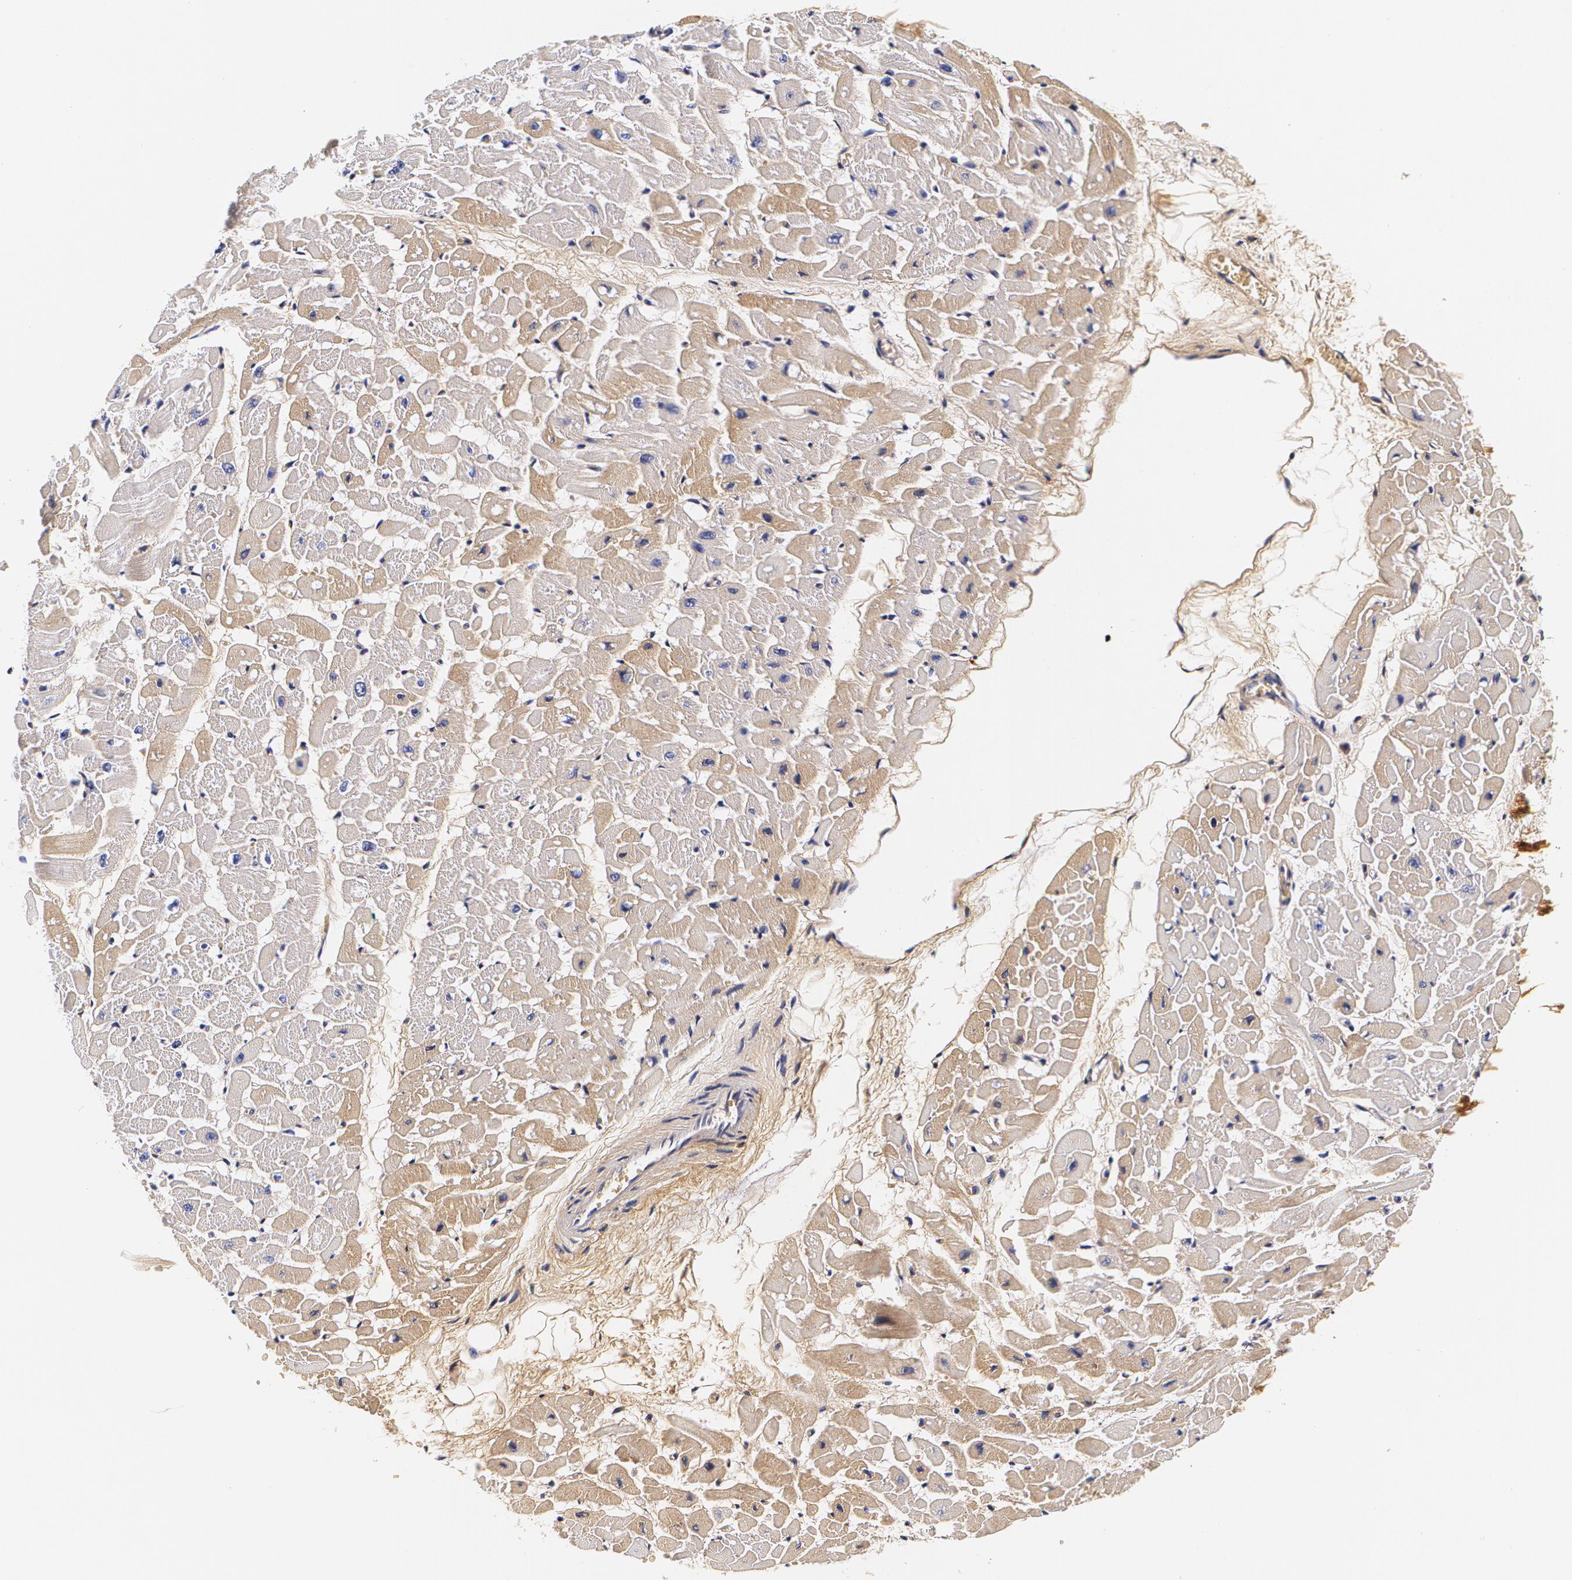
{"staining": {"intensity": "weak", "quantity": ">75%", "location": "cytoplasmic/membranous"}, "tissue": "heart muscle", "cell_type": "Cardiomyocytes", "image_type": "normal", "snomed": [{"axis": "morphology", "description": "Normal tissue, NOS"}, {"axis": "topography", "description": "Heart"}], "caption": "Immunohistochemistry (DAB) staining of benign heart muscle exhibits weak cytoplasmic/membranous protein positivity in about >75% of cardiomyocytes.", "gene": "TTR", "patient": {"sex": "male", "age": 45}}